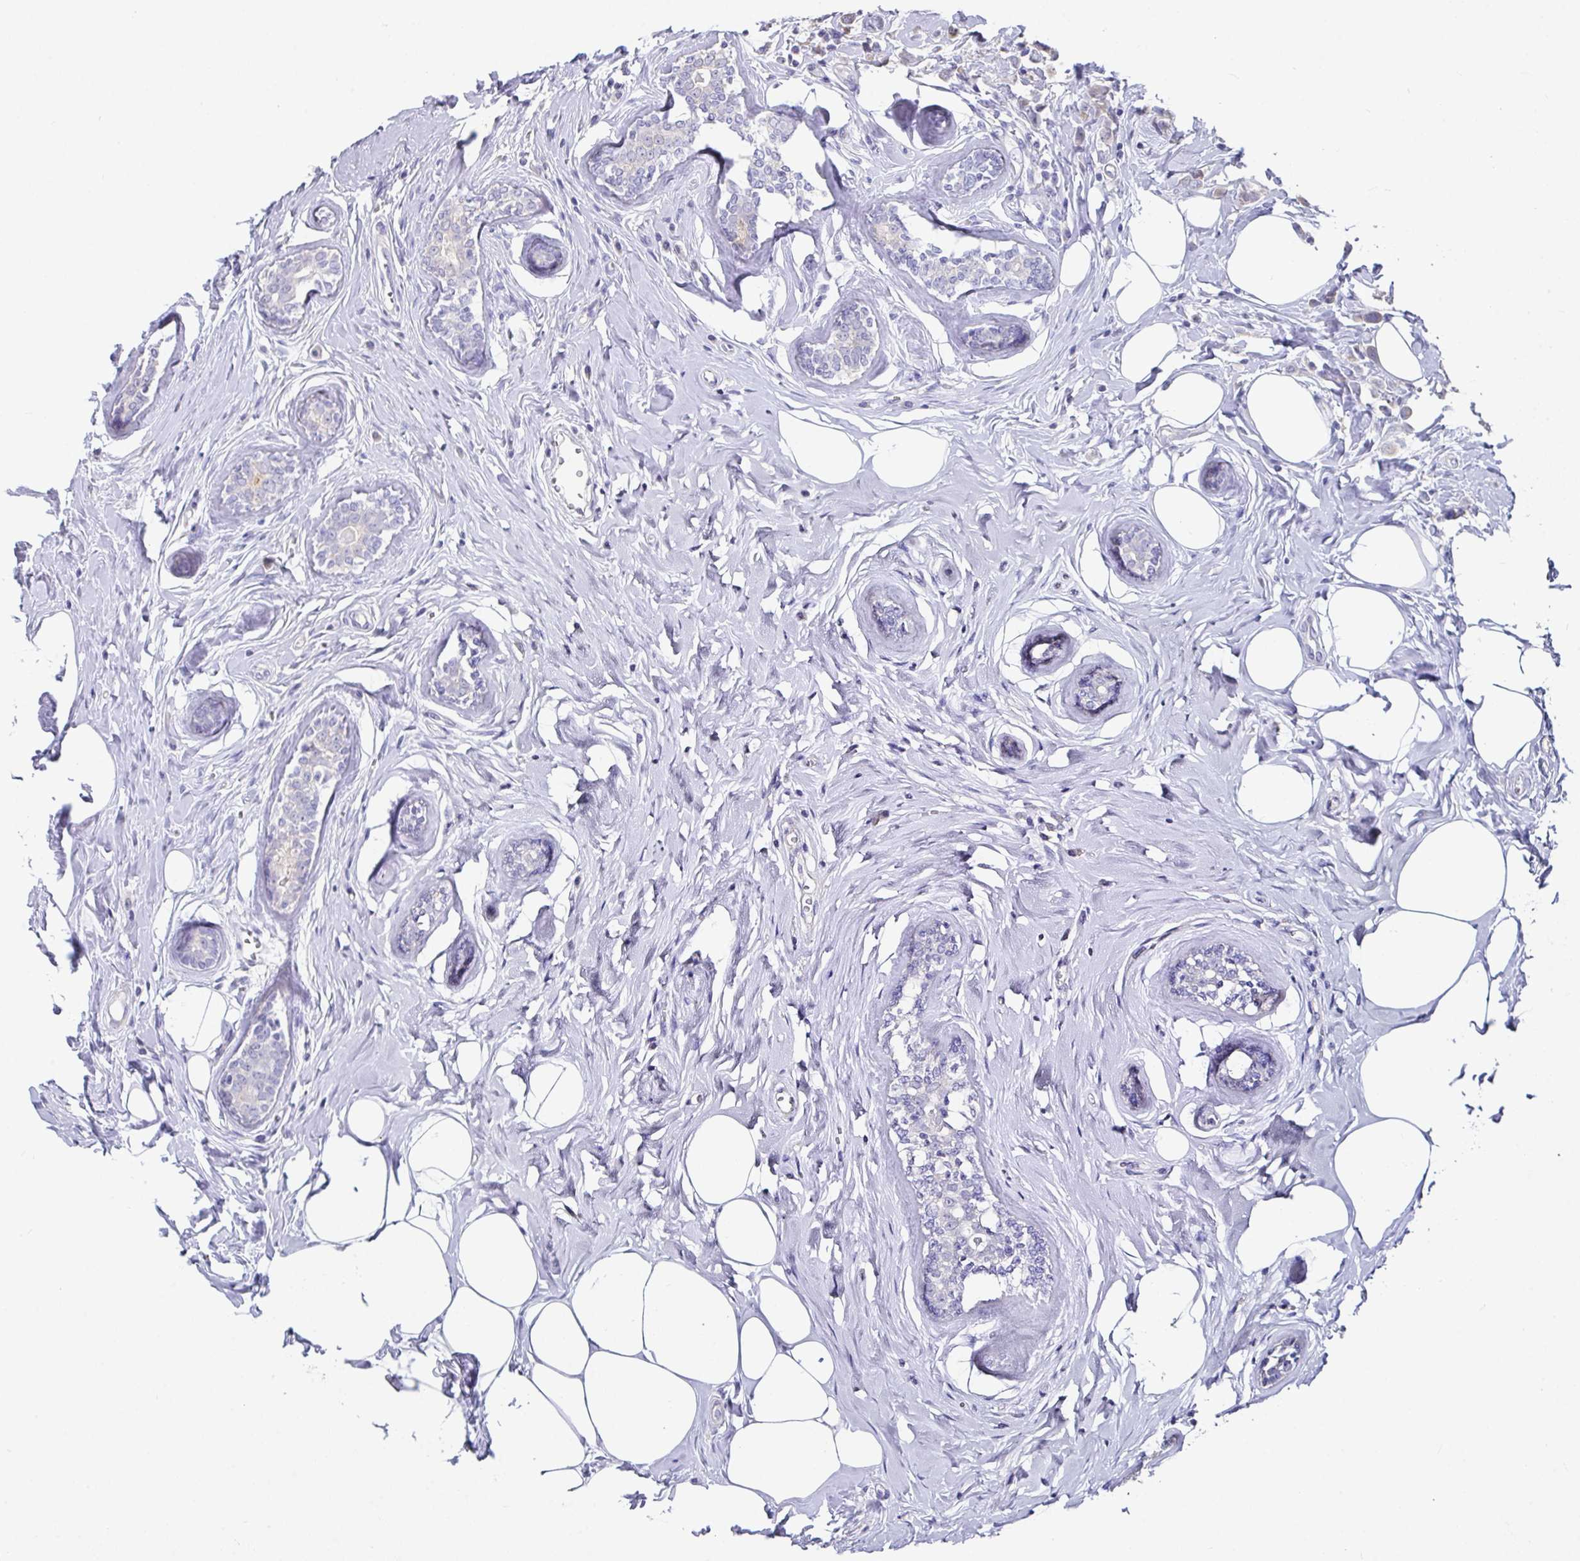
{"staining": {"intensity": "negative", "quantity": "none", "location": "none"}, "tissue": "breast cancer", "cell_type": "Tumor cells", "image_type": "cancer", "snomed": [{"axis": "morphology", "description": "Duct carcinoma"}, {"axis": "topography", "description": "Breast"}], "caption": "Histopathology image shows no significant protein expression in tumor cells of breast cancer (infiltrating ductal carcinoma).", "gene": "SLC44A4", "patient": {"sex": "female", "age": 80}}